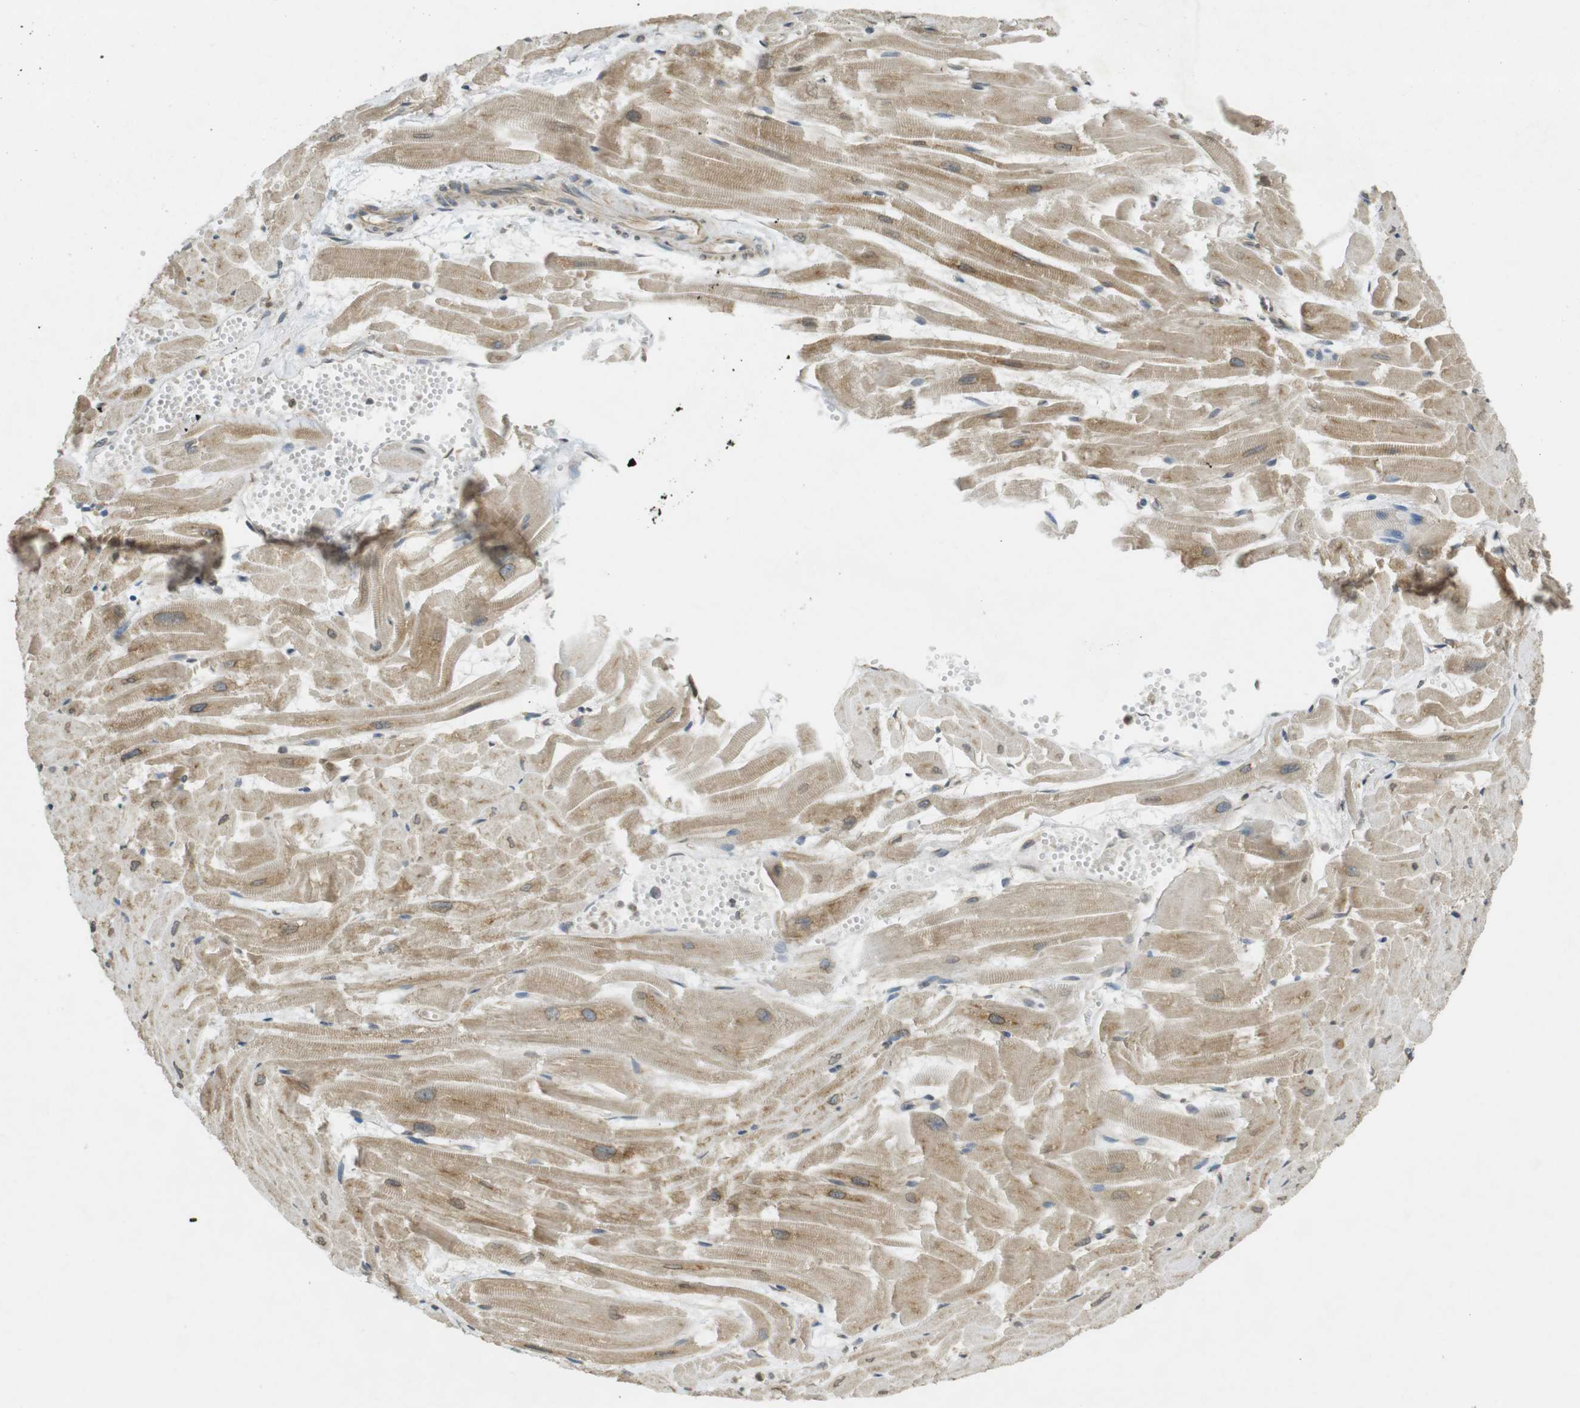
{"staining": {"intensity": "moderate", "quantity": "25%-75%", "location": "cytoplasmic/membranous"}, "tissue": "heart muscle", "cell_type": "Cardiomyocytes", "image_type": "normal", "snomed": [{"axis": "morphology", "description": "Normal tissue, NOS"}, {"axis": "topography", "description": "Heart"}], "caption": "Cardiomyocytes demonstrate moderate cytoplasmic/membranous expression in about 25%-75% of cells in benign heart muscle. (brown staining indicates protein expression, while blue staining denotes nuclei).", "gene": "KIF5B", "patient": {"sex": "female", "age": 19}}